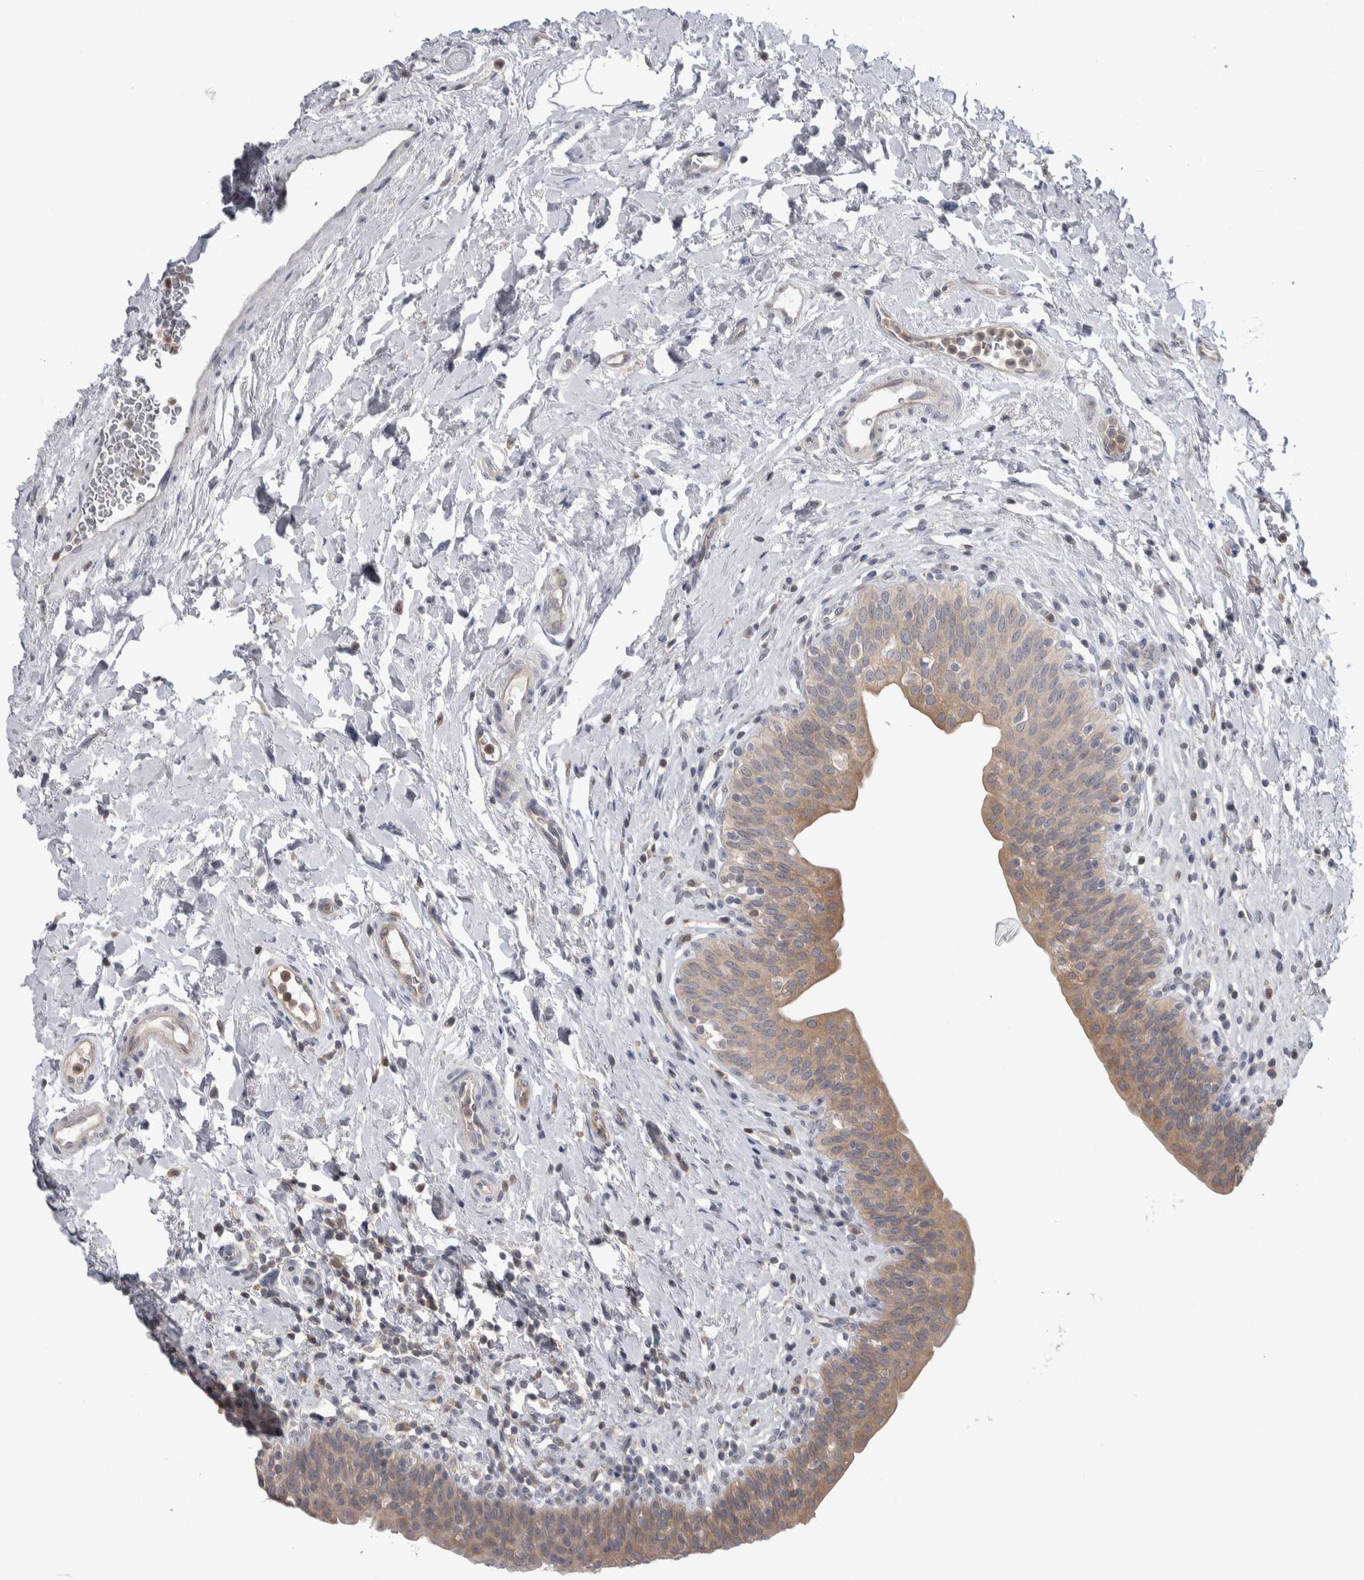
{"staining": {"intensity": "moderate", "quantity": ">75%", "location": "cytoplasmic/membranous"}, "tissue": "urinary bladder", "cell_type": "Urothelial cells", "image_type": "normal", "snomed": [{"axis": "morphology", "description": "Normal tissue, NOS"}, {"axis": "topography", "description": "Urinary bladder"}], "caption": "Moderate cytoplasmic/membranous expression is seen in about >75% of urothelial cells in unremarkable urinary bladder. (DAB IHC, brown staining for protein, blue staining for nuclei).", "gene": "HTATIP2", "patient": {"sex": "male", "age": 83}}